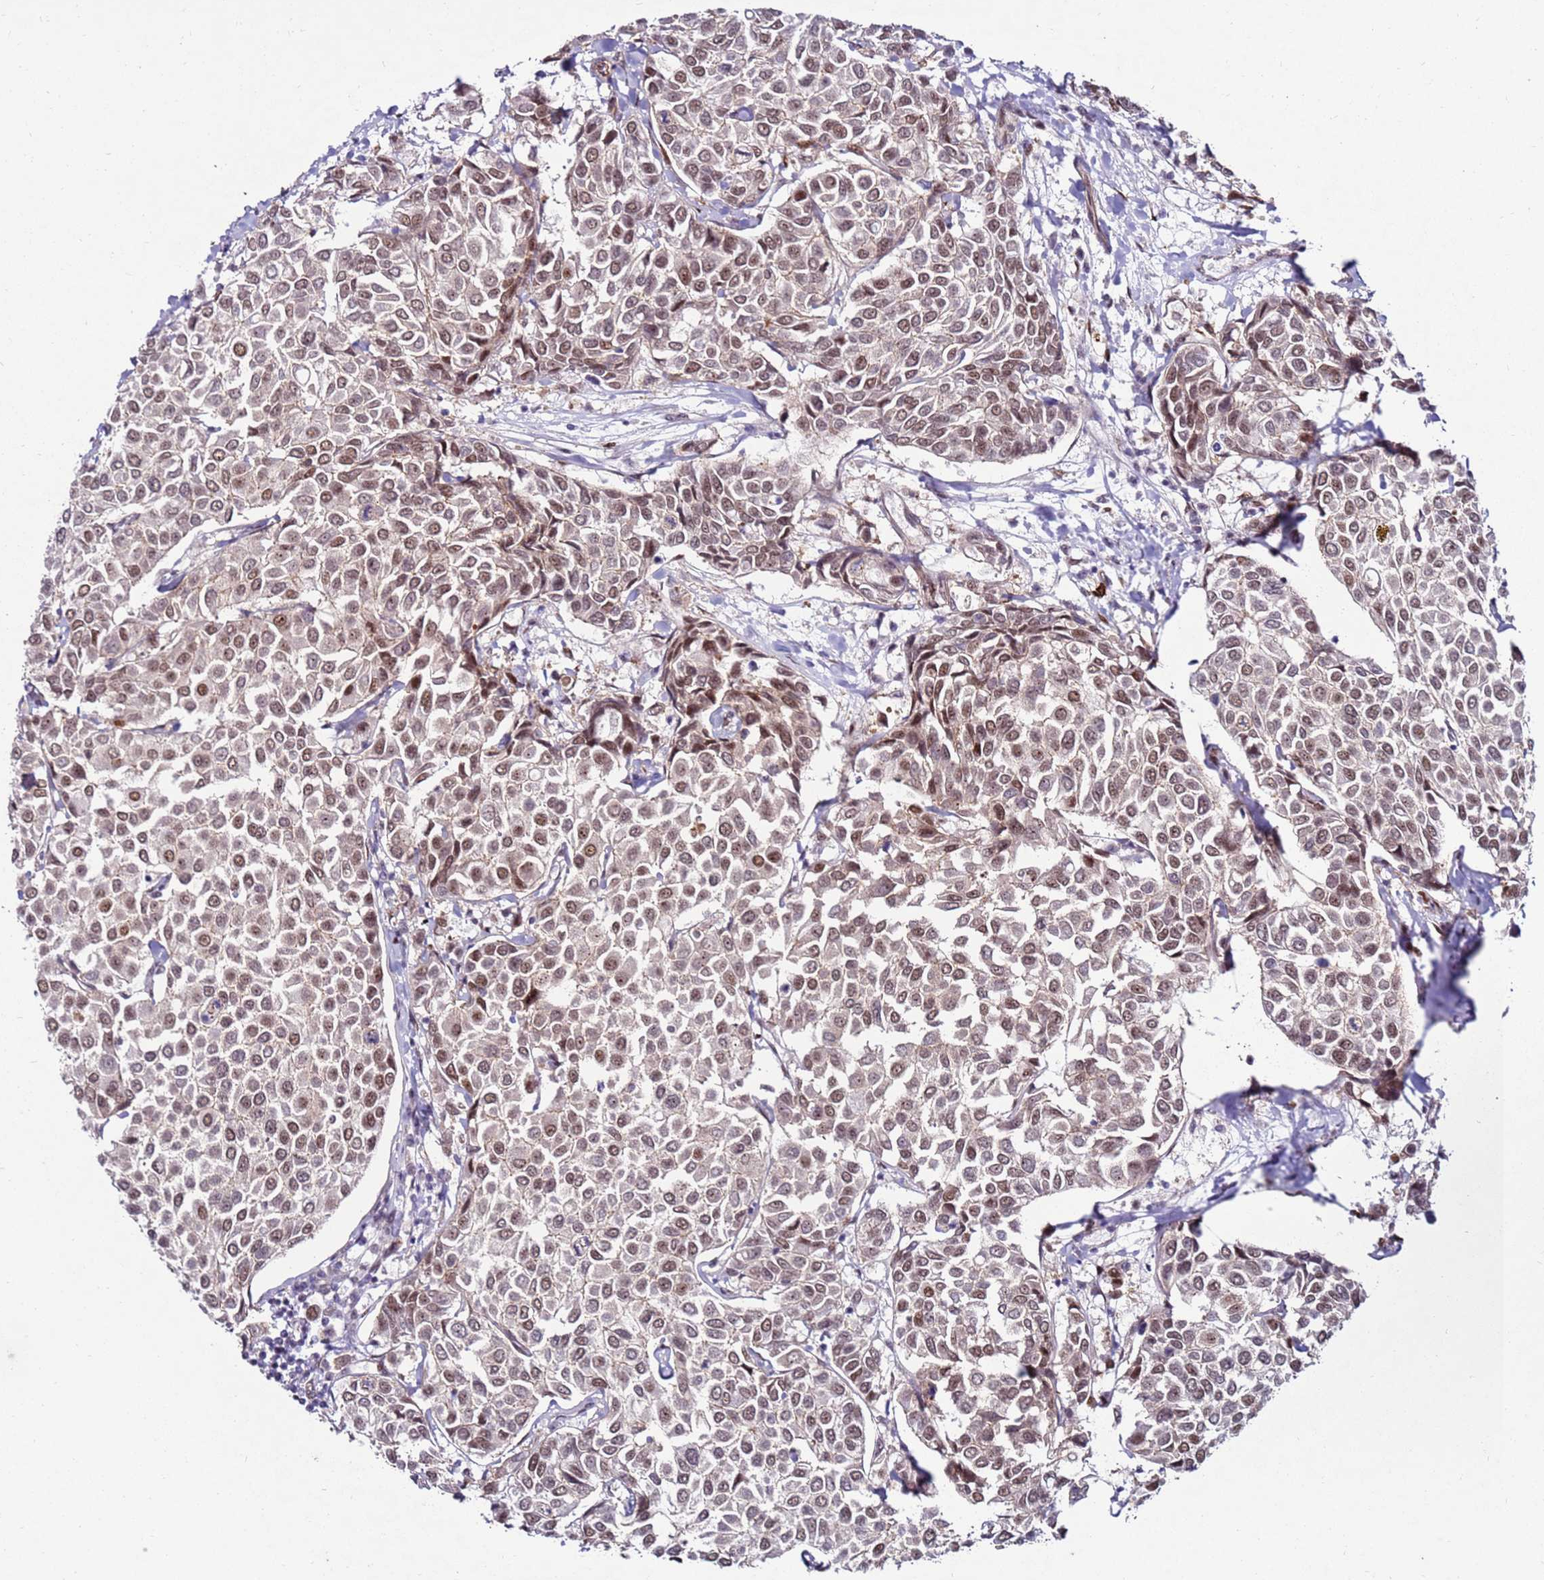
{"staining": {"intensity": "moderate", "quantity": ">75%", "location": "nuclear"}, "tissue": "breast cancer", "cell_type": "Tumor cells", "image_type": "cancer", "snomed": [{"axis": "morphology", "description": "Duct carcinoma"}, {"axis": "topography", "description": "Breast"}], "caption": "Breast cancer stained for a protein demonstrates moderate nuclear positivity in tumor cells.", "gene": "KPNA4", "patient": {"sex": "female", "age": 55}}